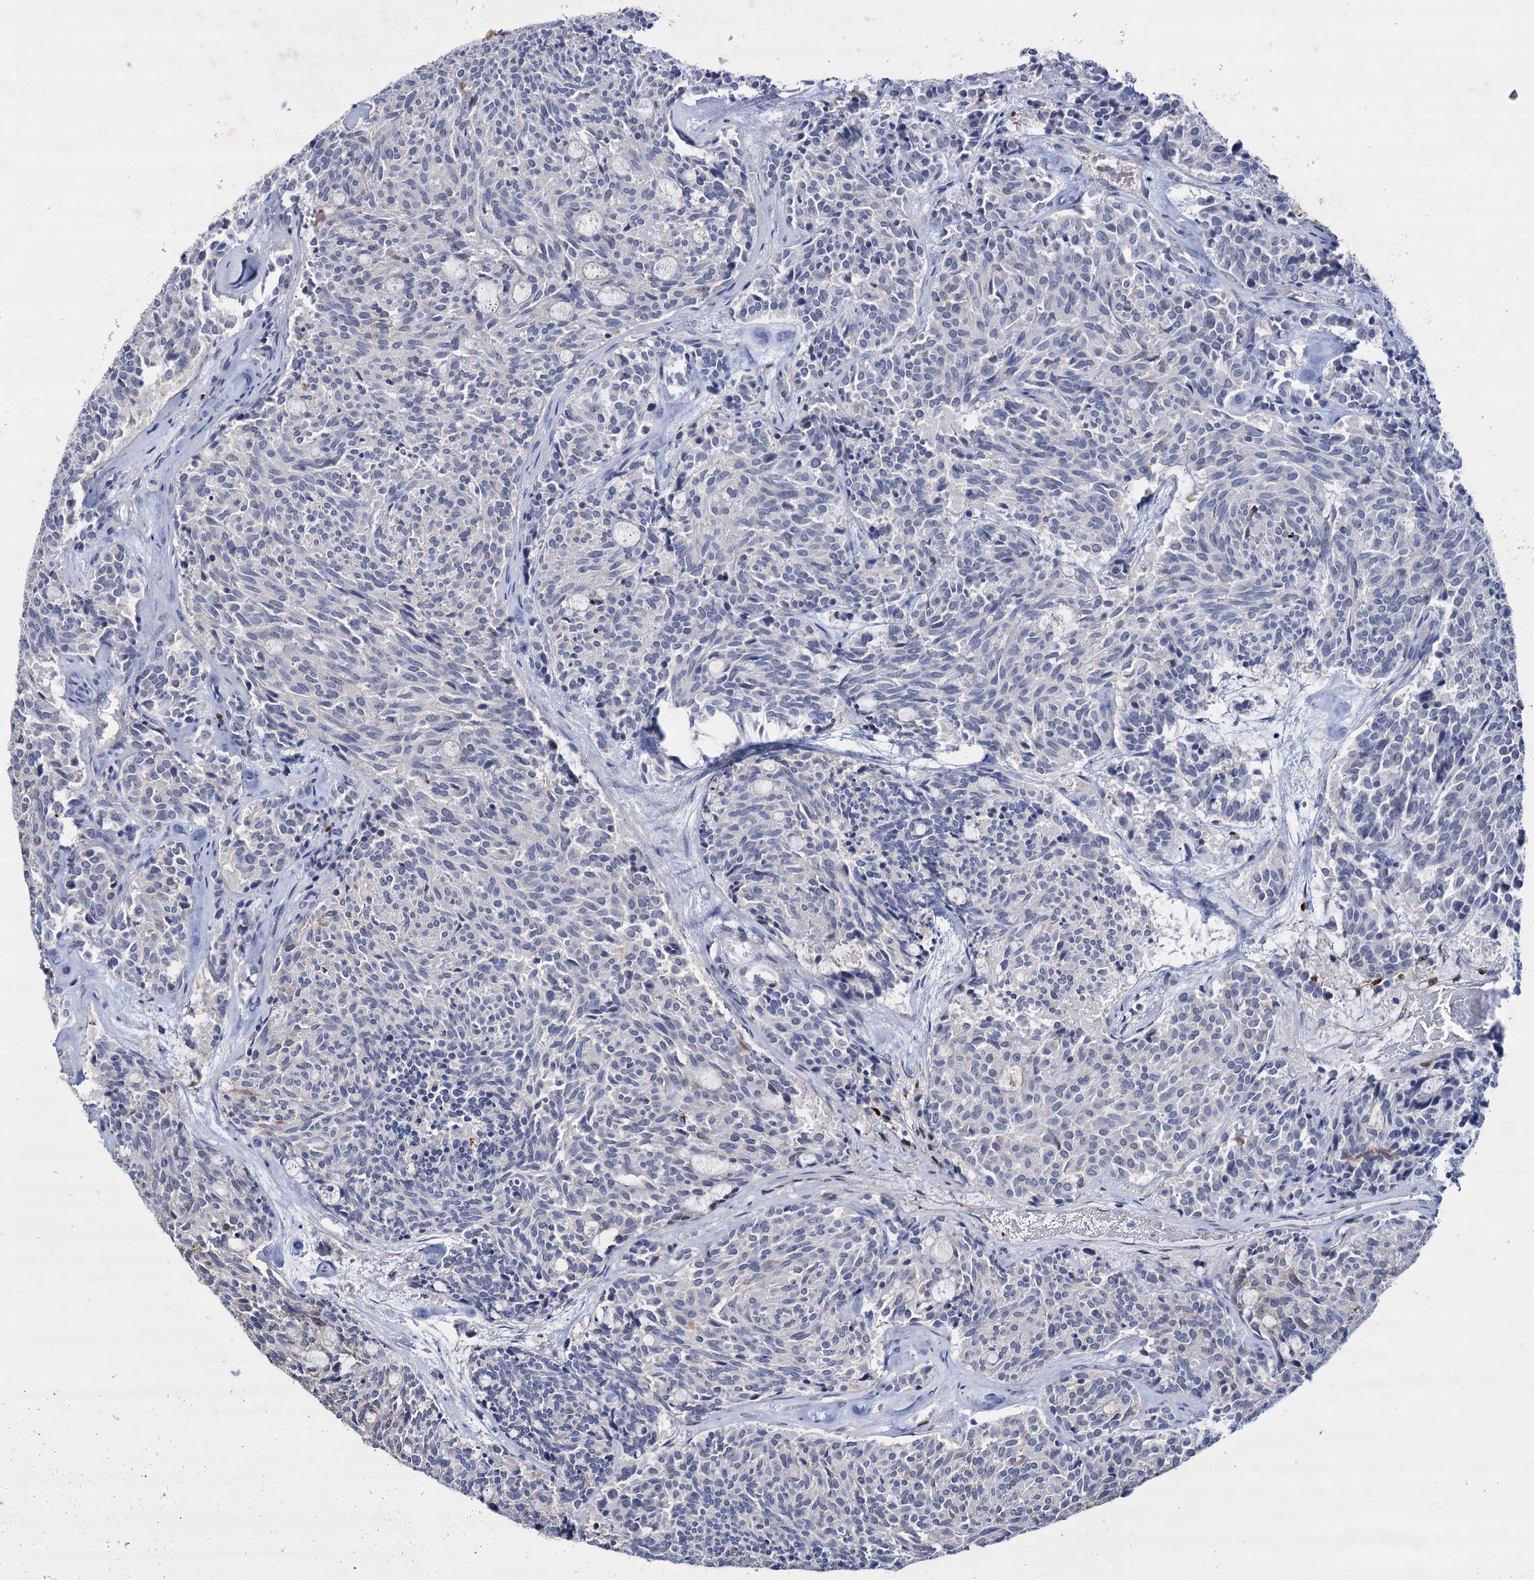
{"staining": {"intensity": "negative", "quantity": "none", "location": "none"}, "tissue": "carcinoid", "cell_type": "Tumor cells", "image_type": "cancer", "snomed": [{"axis": "morphology", "description": "Carcinoid, malignant, NOS"}, {"axis": "topography", "description": "Pancreas"}], "caption": "Tumor cells show no significant expression in malignant carcinoid.", "gene": "LYZL4", "patient": {"sex": "female", "age": 54}}